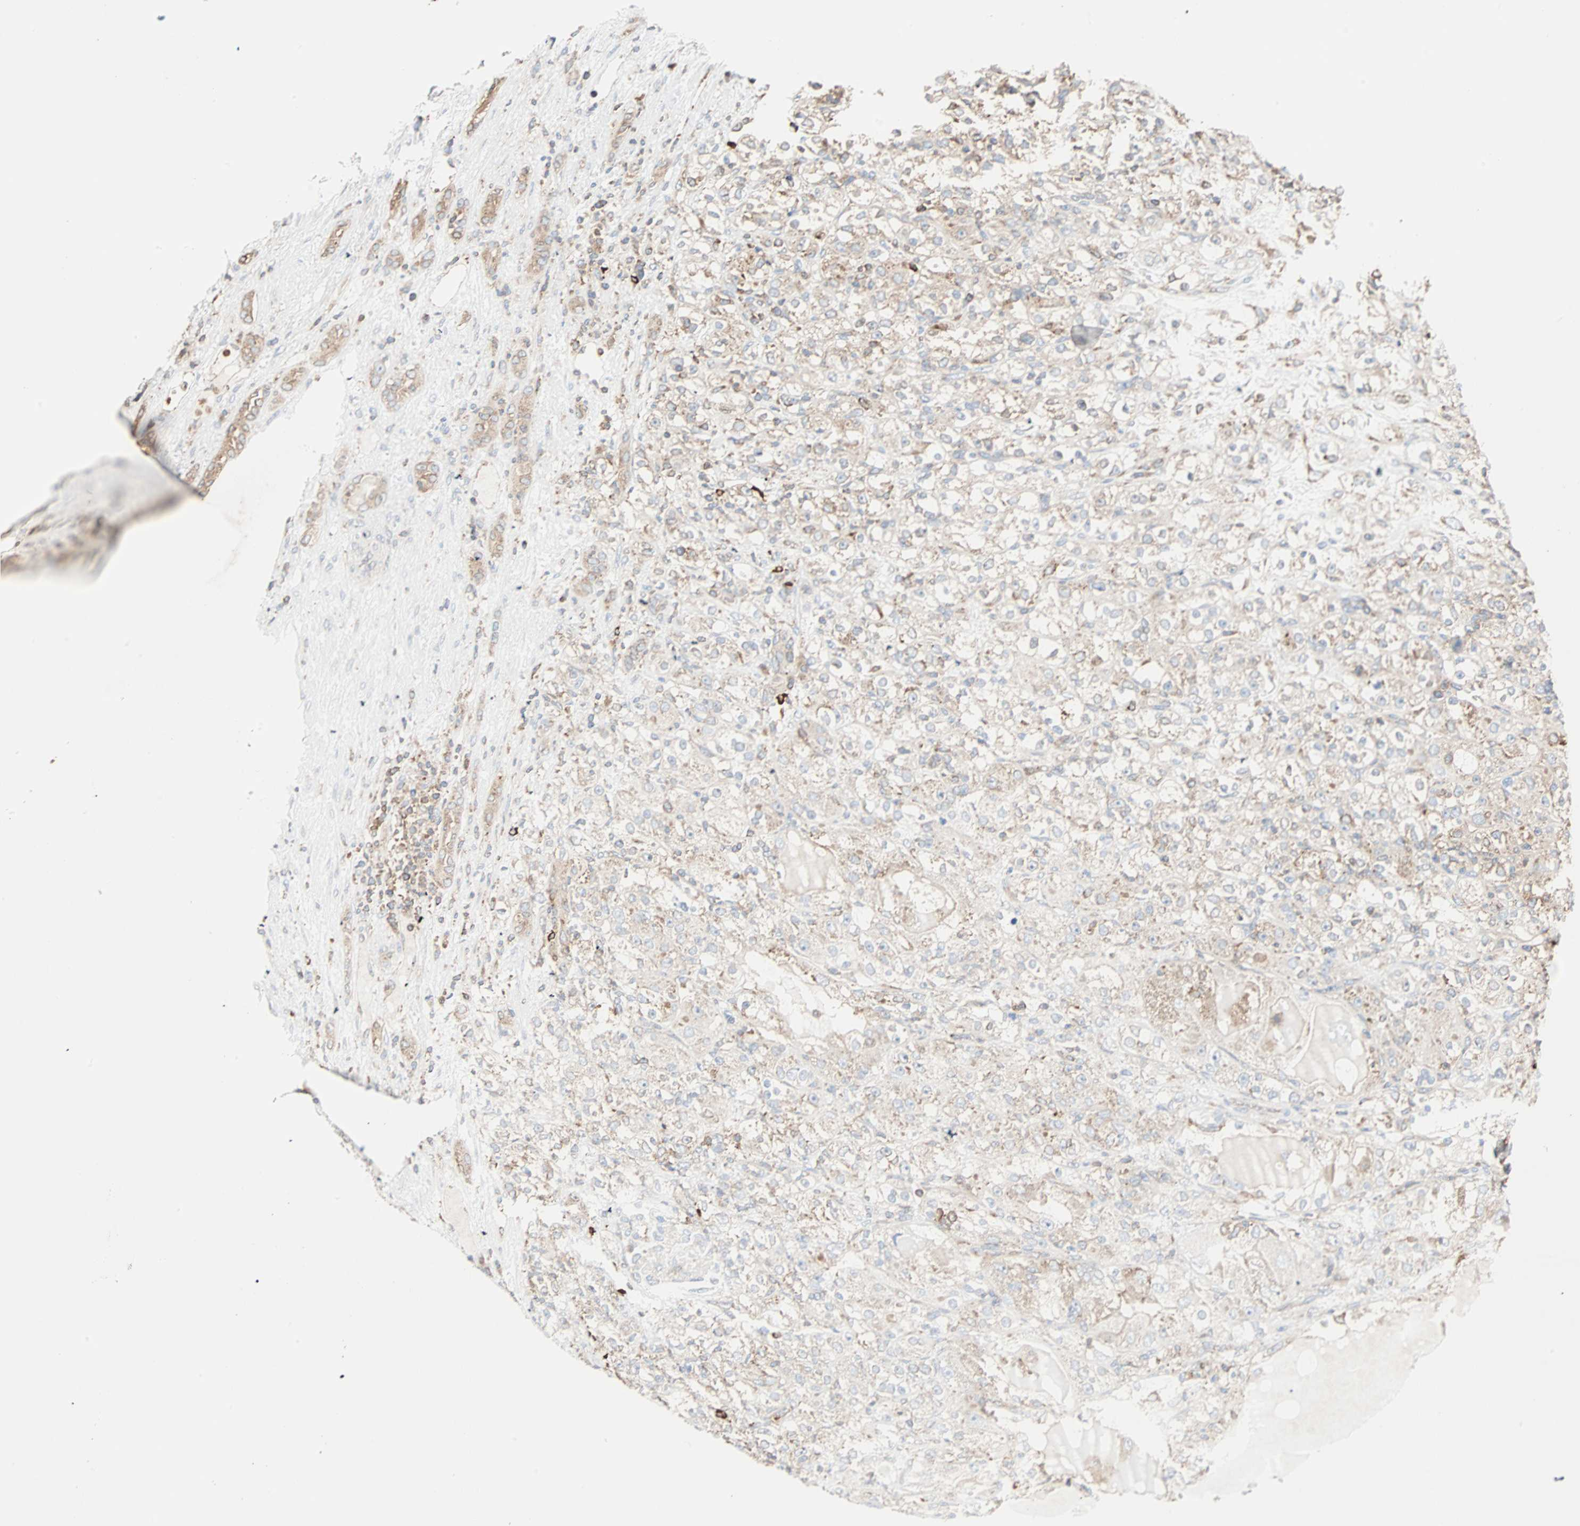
{"staining": {"intensity": "negative", "quantity": "none", "location": "none"}, "tissue": "renal cancer", "cell_type": "Tumor cells", "image_type": "cancer", "snomed": [{"axis": "morphology", "description": "Normal tissue, NOS"}, {"axis": "morphology", "description": "Adenocarcinoma, NOS"}, {"axis": "topography", "description": "Kidney"}], "caption": "An image of human renal cancer (adenocarcinoma) is negative for staining in tumor cells.", "gene": "EEF2", "patient": {"sex": "male", "age": 61}}